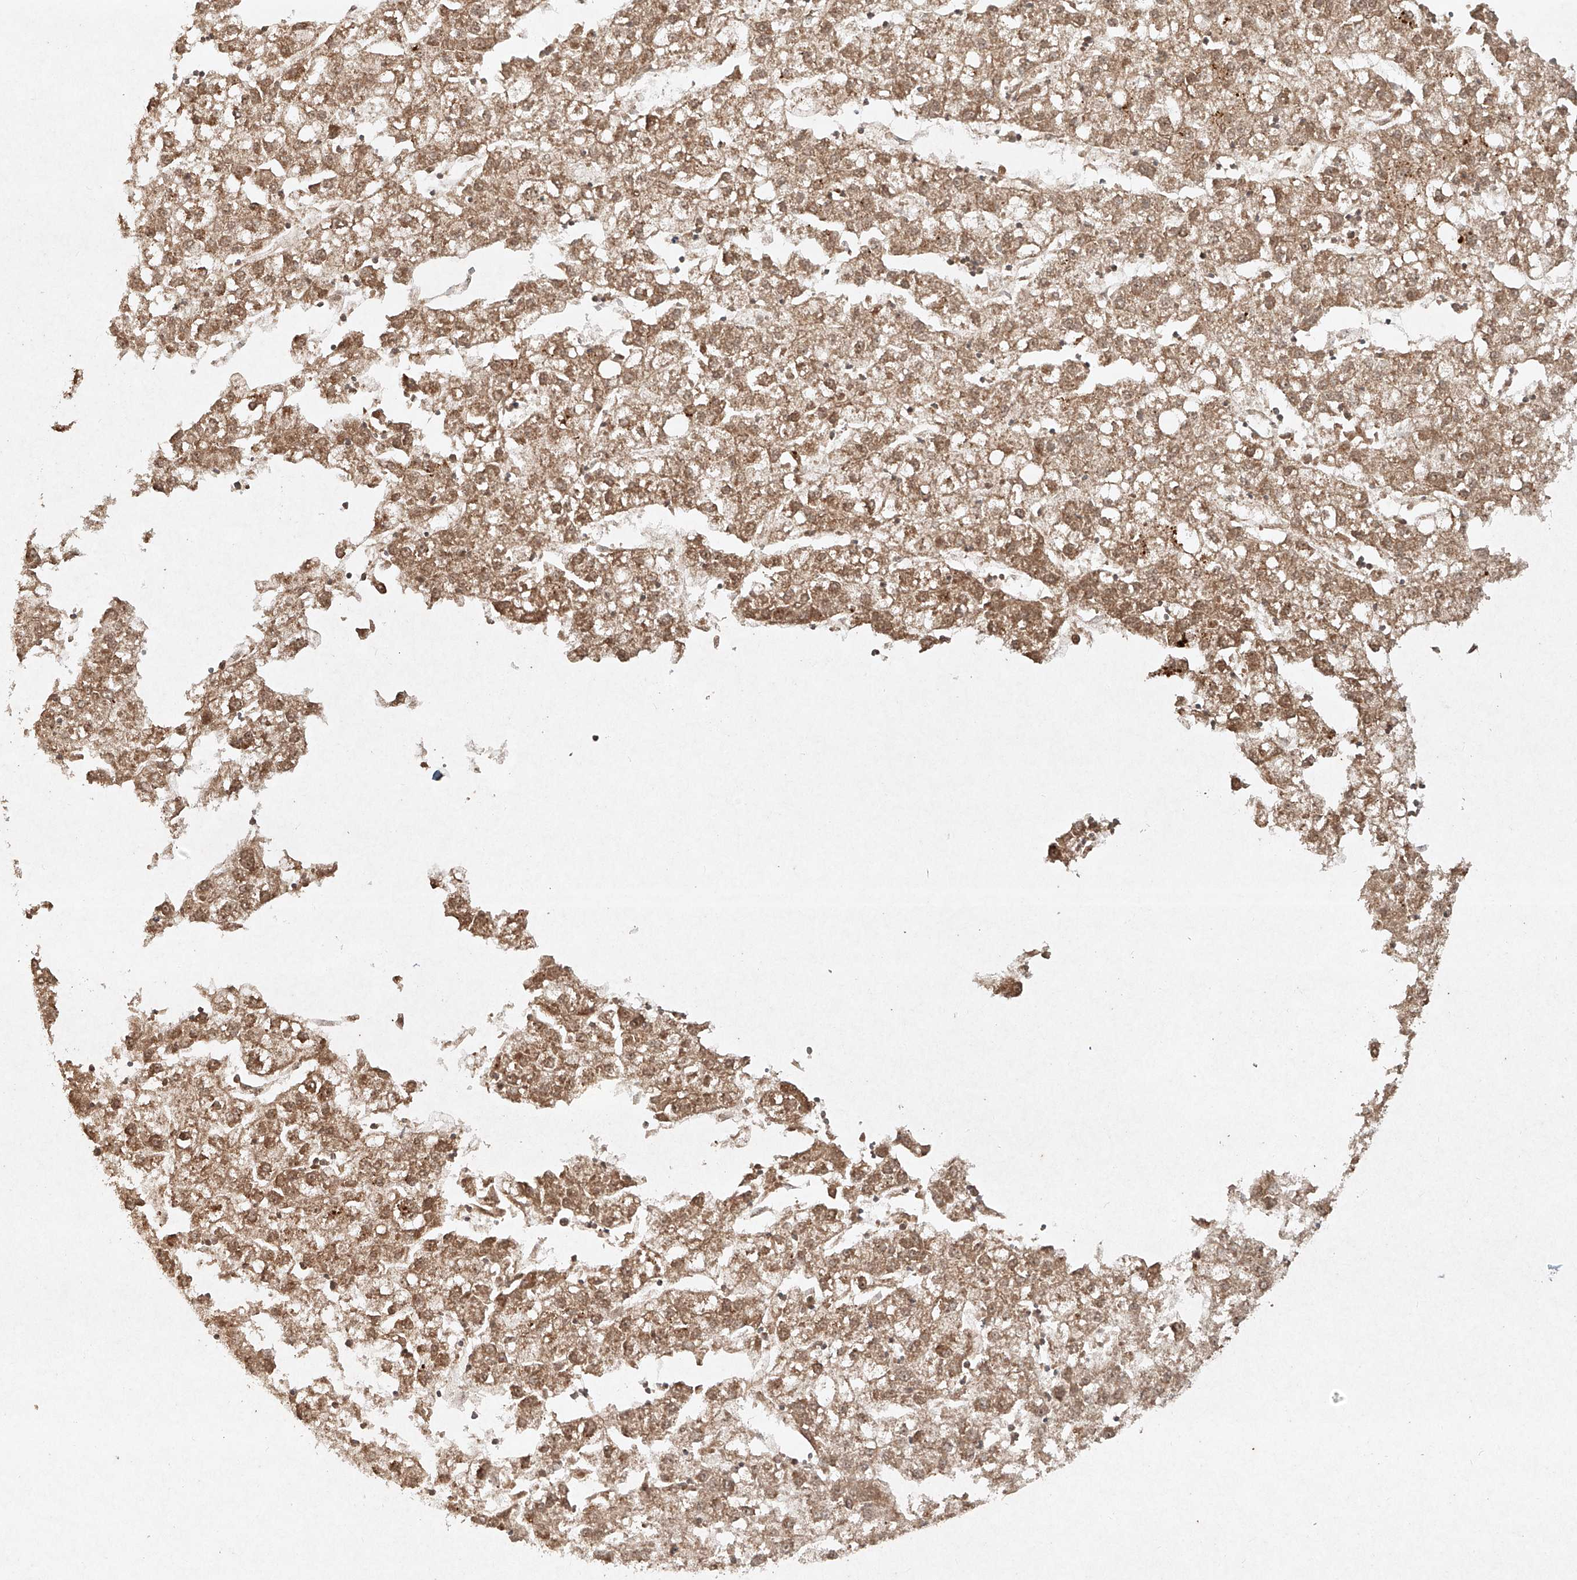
{"staining": {"intensity": "moderate", "quantity": ">75%", "location": "cytoplasmic/membranous,nuclear"}, "tissue": "liver cancer", "cell_type": "Tumor cells", "image_type": "cancer", "snomed": [{"axis": "morphology", "description": "Carcinoma, Hepatocellular, NOS"}, {"axis": "topography", "description": "Liver"}], "caption": "DAB immunohistochemical staining of liver hepatocellular carcinoma displays moderate cytoplasmic/membranous and nuclear protein staining in approximately >75% of tumor cells.", "gene": "CYYR1", "patient": {"sex": "male", "age": 72}}